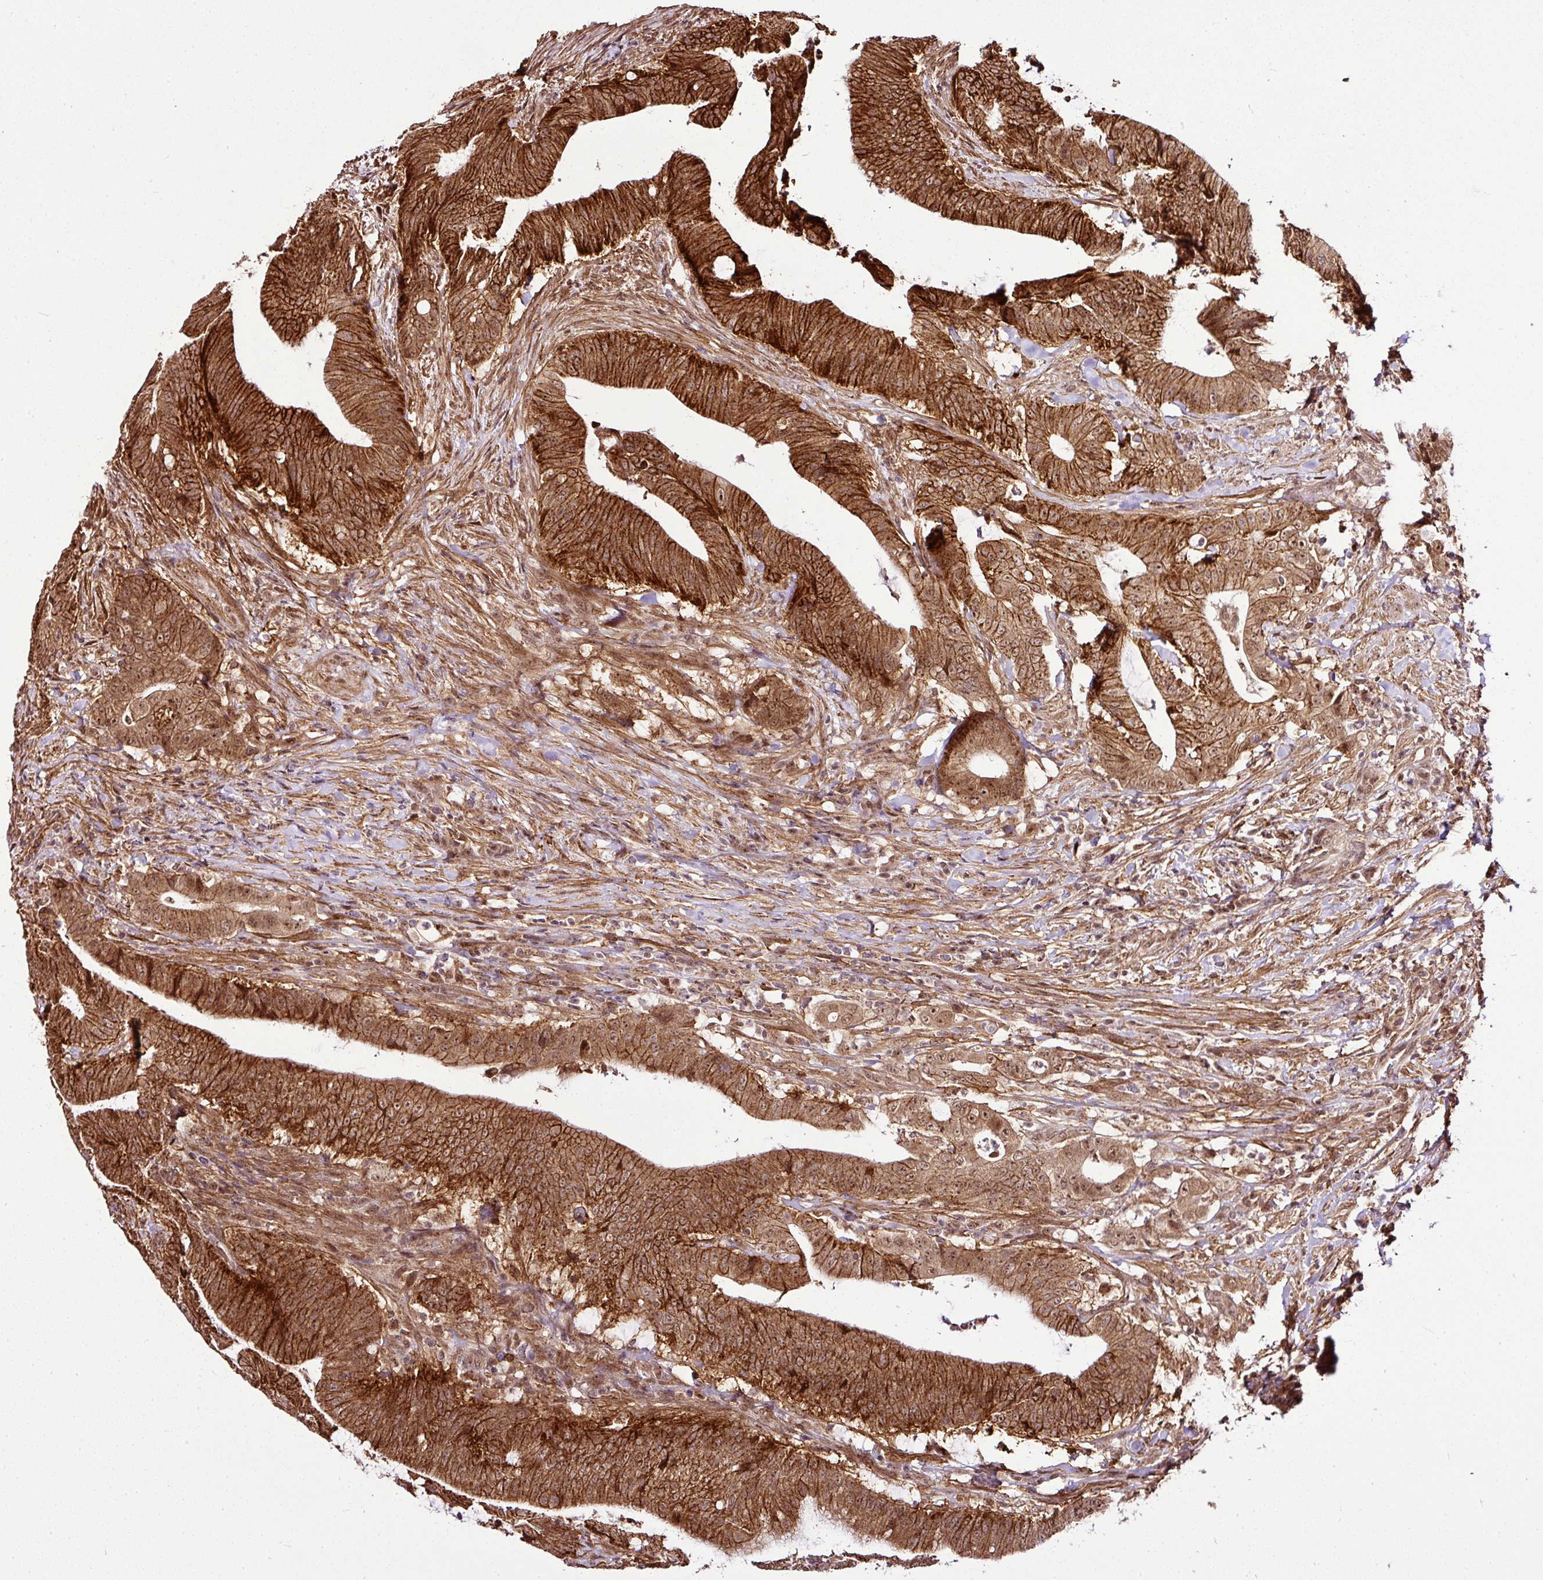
{"staining": {"intensity": "strong", "quantity": ">75%", "location": "cytoplasmic/membranous,nuclear"}, "tissue": "colorectal cancer", "cell_type": "Tumor cells", "image_type": "cancer", "snomed": [{"axis": "morphology", "description": "Adenocarcinoma, NOS"}, {"axis": "topography", "description": "Colon"}], "caption": "The photomicrograph reveals staining of colorectal cancer (adenocarcinoma), revealing strong cytoplasmic/membranous and nuclear protein expression (brown color) within tumor cells.", "gene": "FAM153A", "patient": {"sex": "female", "age": 43}}